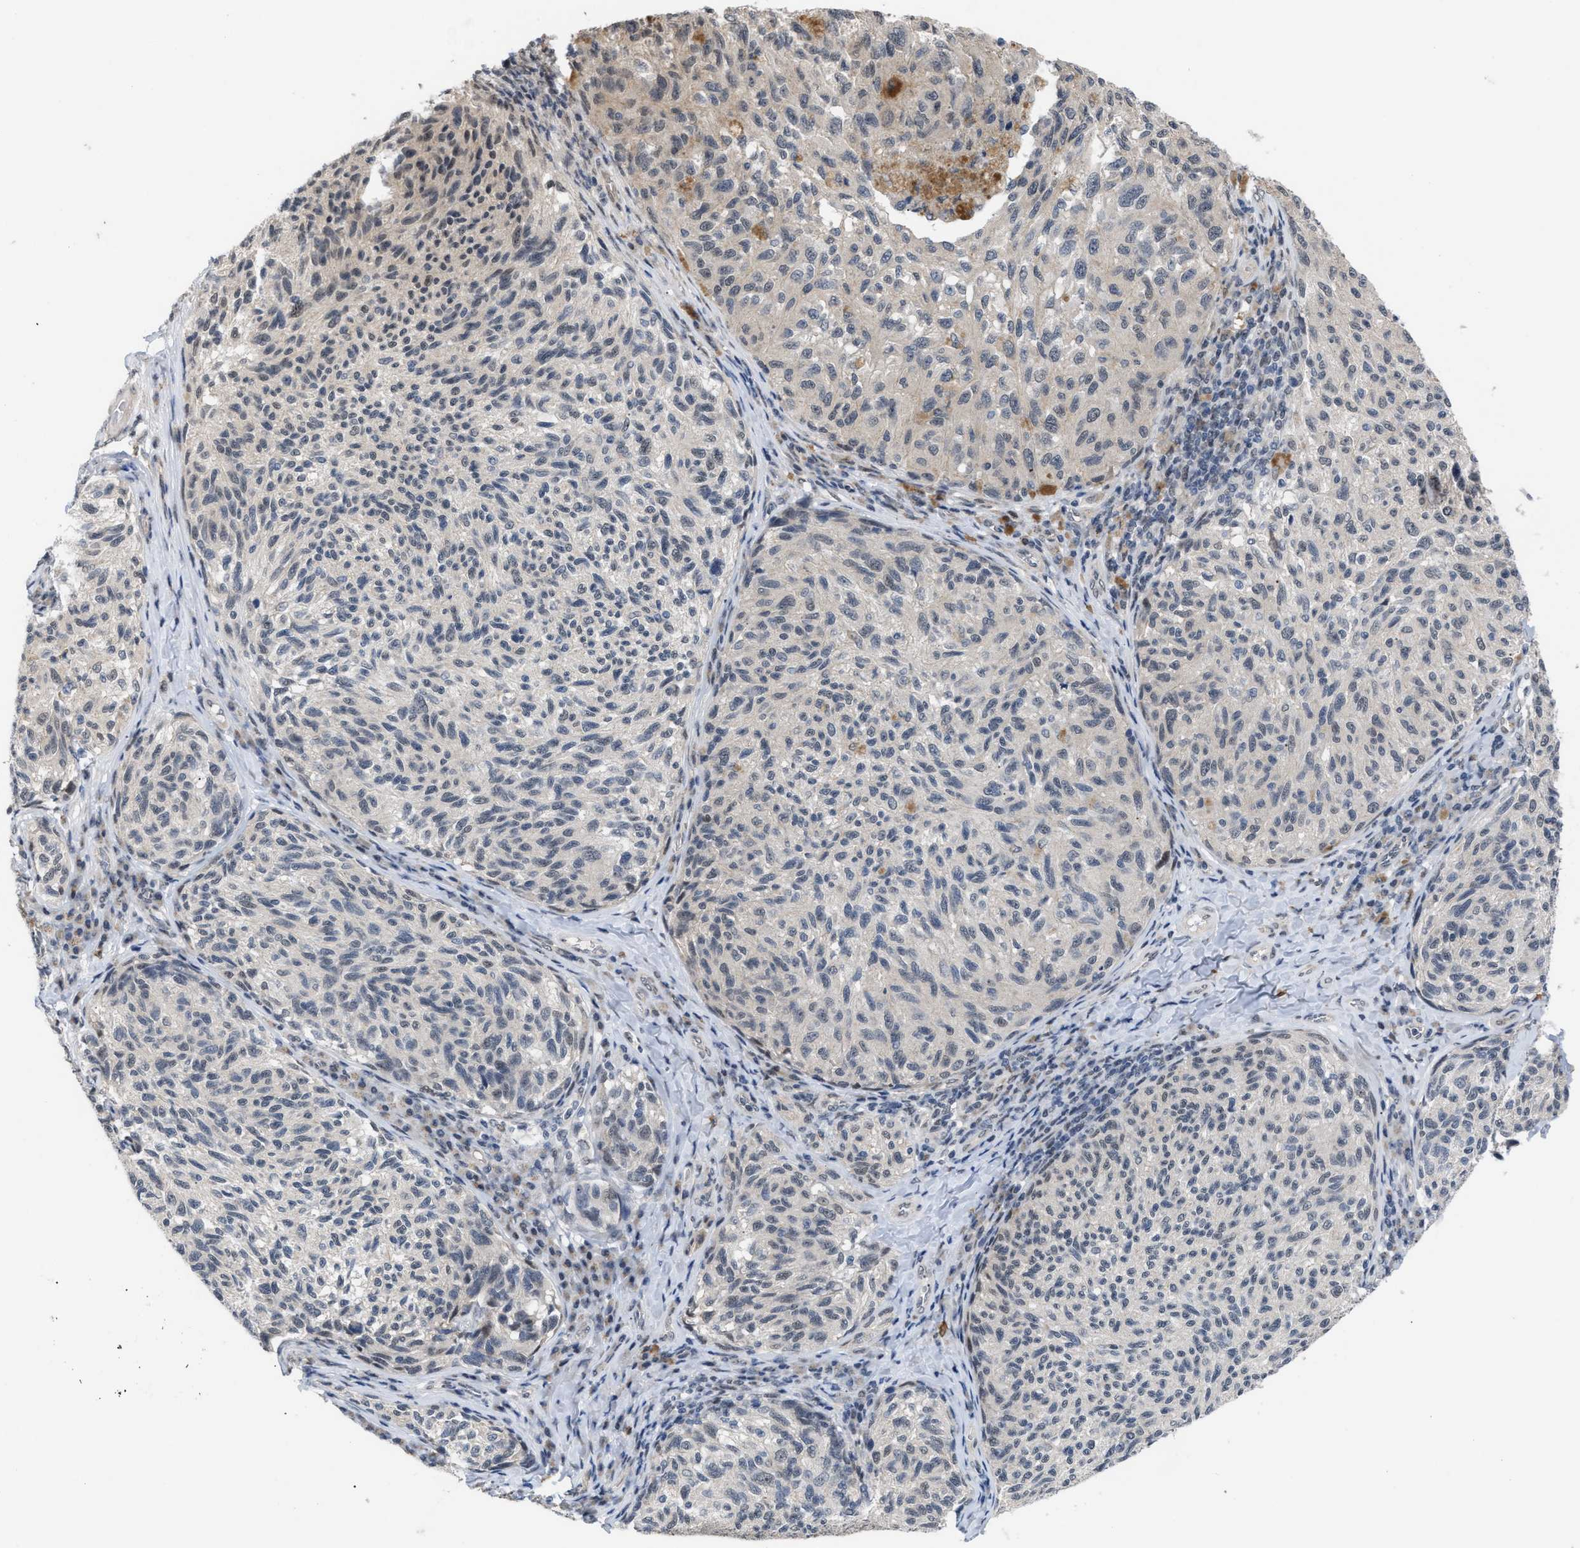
{"staining": {"intensity": "negative", "quantity": "none", "location": "none"}, "tissue": "melanoma", "cell_type": "Tumor cells", "image_type": "cancer", "snomed": [{"axis": "morphology", "description": "Malignant melanoma, NOS"}, {"axis": "topography", "description": "Skin"}], "caption": "High magnification brightfield microscopy of malignant melanoma stained with DAB (3,3'-diaminobenzidine) (brown) and counterstained with hematoxylin (blue): tumor cells show no significant expression.", "gene": "TXNRD3", "patient": {"sex": "female", "age": 73}}